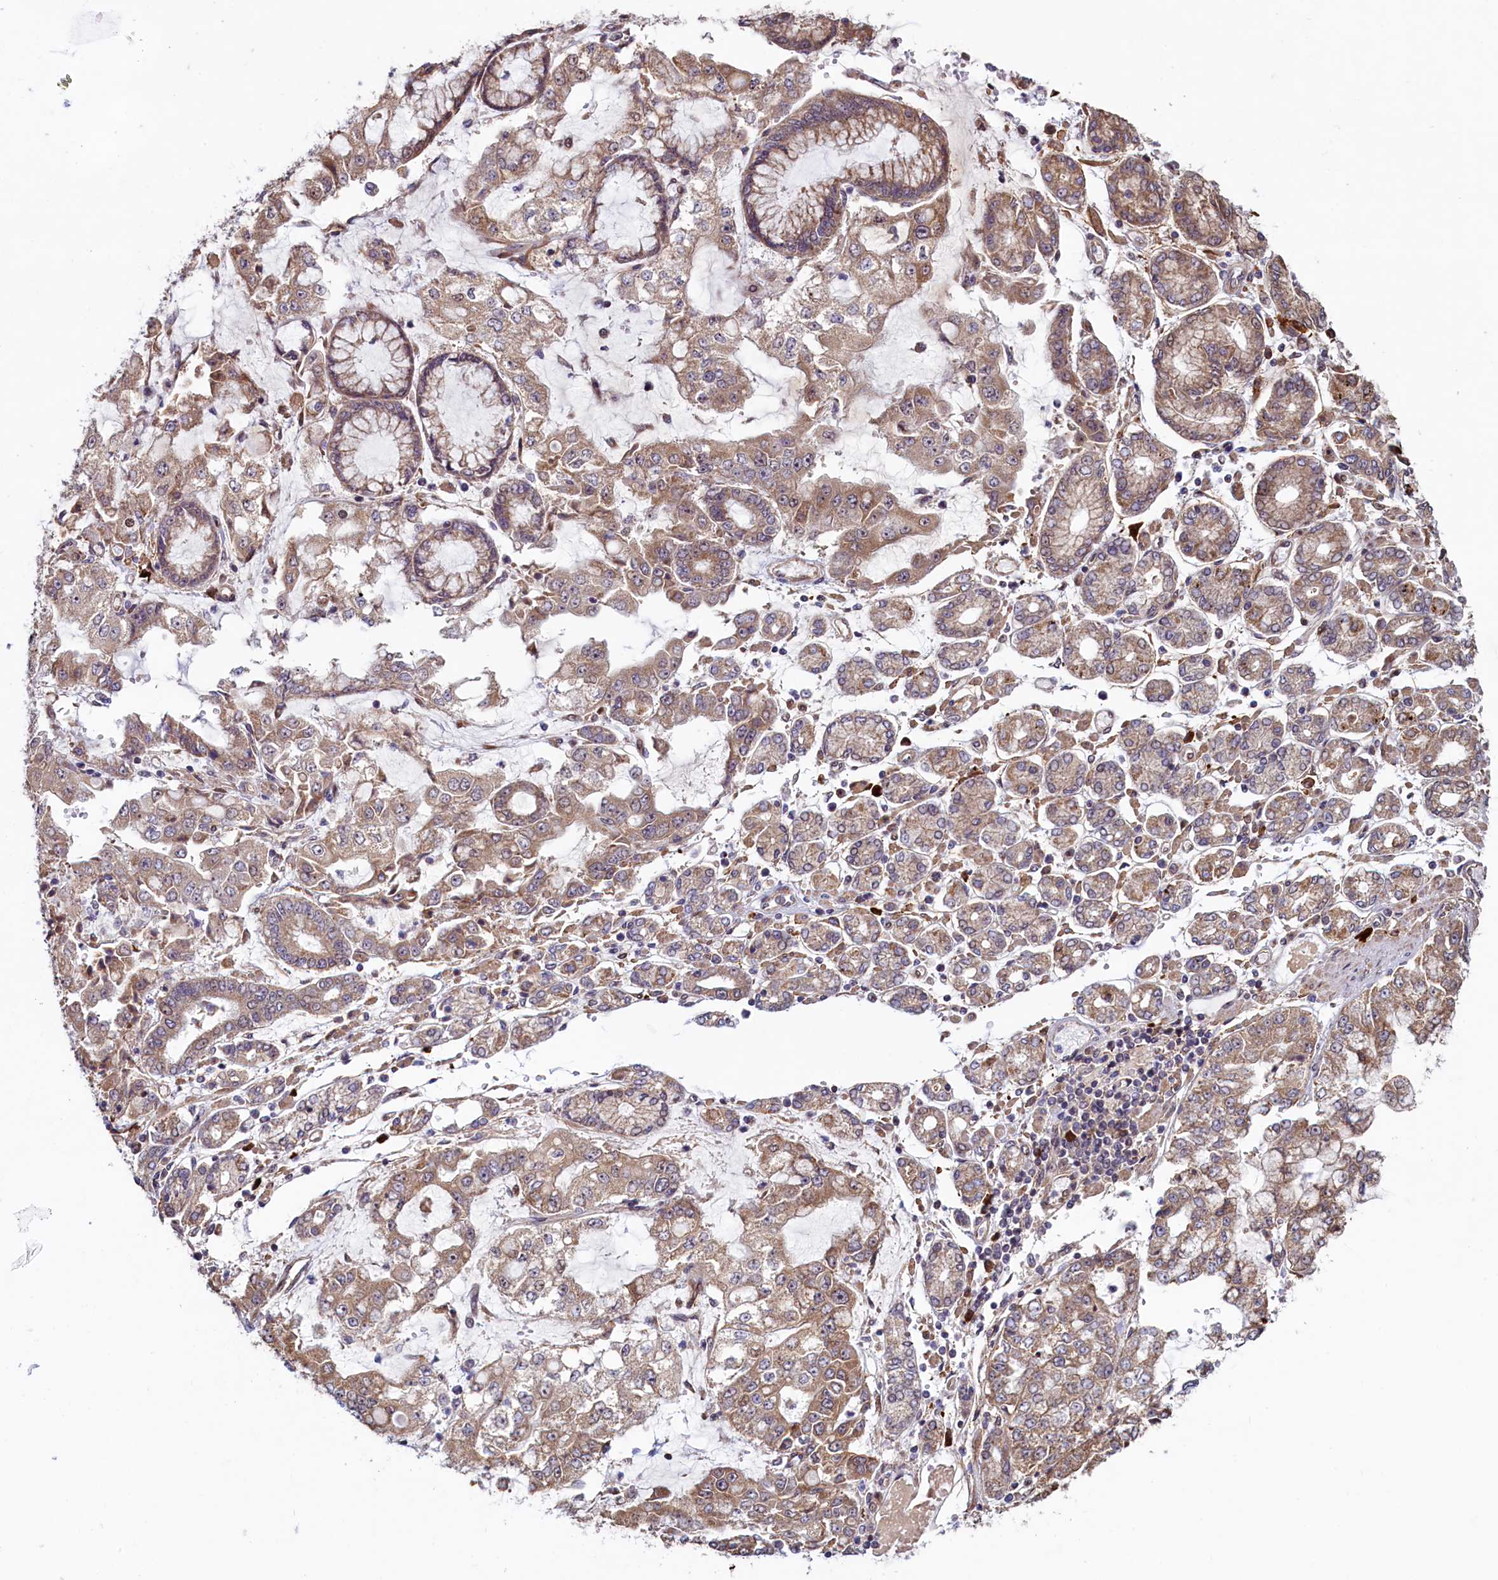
{"staining": {"intensity": "moderate", "quantity": ">75%", "location": "cytoplasmic/membranous"}, "tissue": "stomach cancer", "cell_type": "Tumor cells", "image_type": "cancer", "snomed": [{"axis": "morphology", "description": "Adenocarcinoma, NOS"}, {"axis": "topography", "description": "Stomach"}], "caption": "Immunohistochemistry photomicrograph of neoplastic tissue: human adenocarcinoma (stomach) stained using IHC exhibits medium levels of moderate protein expression localized specifically in the cytoplasmic/membranous of tumor cells, appearing as a cytoplasmic/membranous brown color.", "gene": "RBFA", "patient": {"sex": "male", "age": 76}}